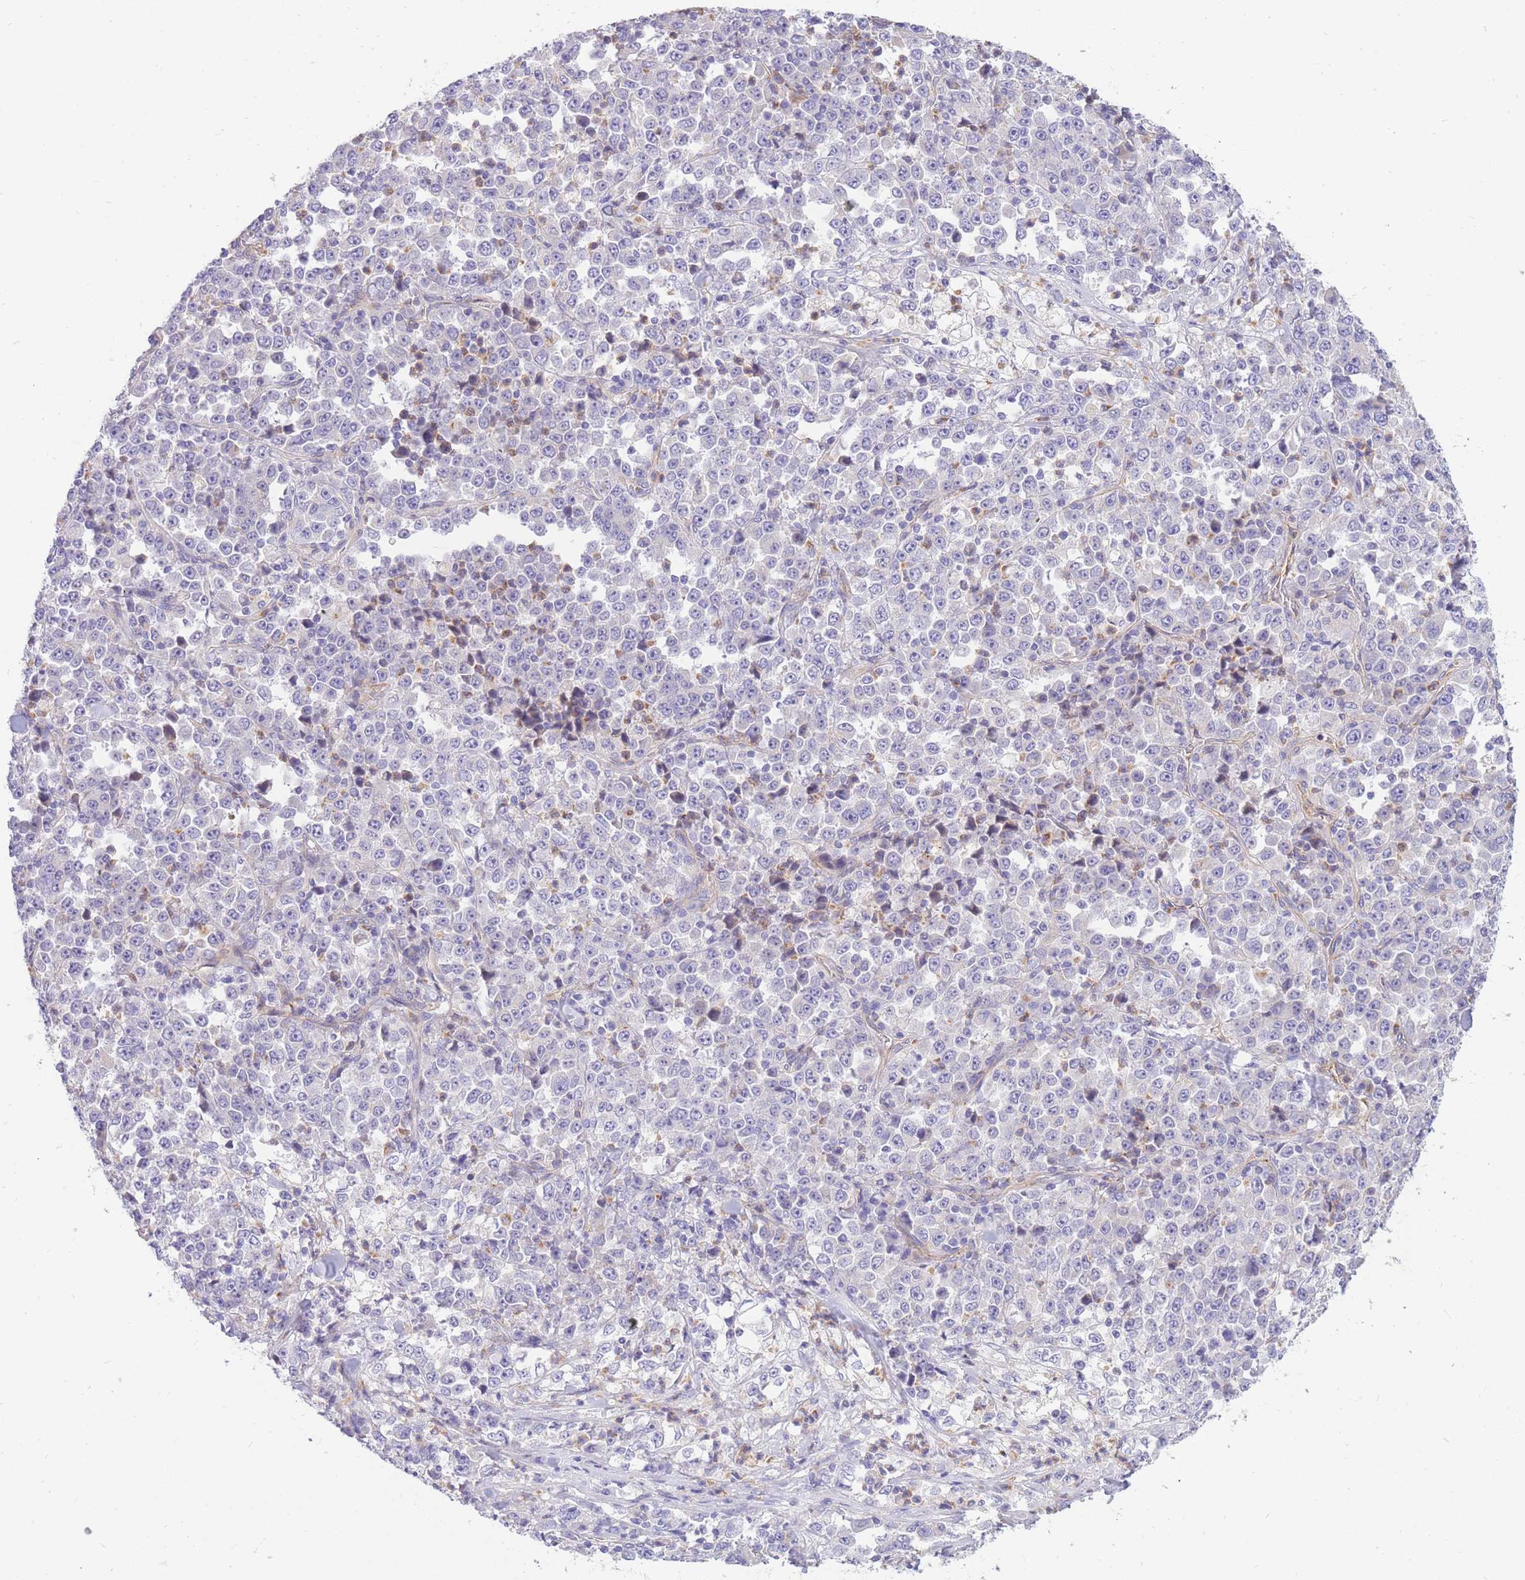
{"staining": {"intensity": "weak", "quantity": "<25%", "location": "cytoplasmic/membranous"}, "tissue": "stomach cancer", "cell_type": "Tumor cells", "image_type": "cancer", "snomed": [{"axis": "morphology", "description": "Normal tissue, NOS"}, {"axis": "morphology", "description": "Adenocarcinoma, NOS"}, {"axis": "topography", "description": "Stomach, upper"}, {"axis": "topography", "description": "Stomach"}], "caption": "The photomicrograph exhibits no significant staining in tumor cells of adenocarcinoma (stomach).", "gene": "SULT1A1", "patient": {"sex": "male", "age": 59}}